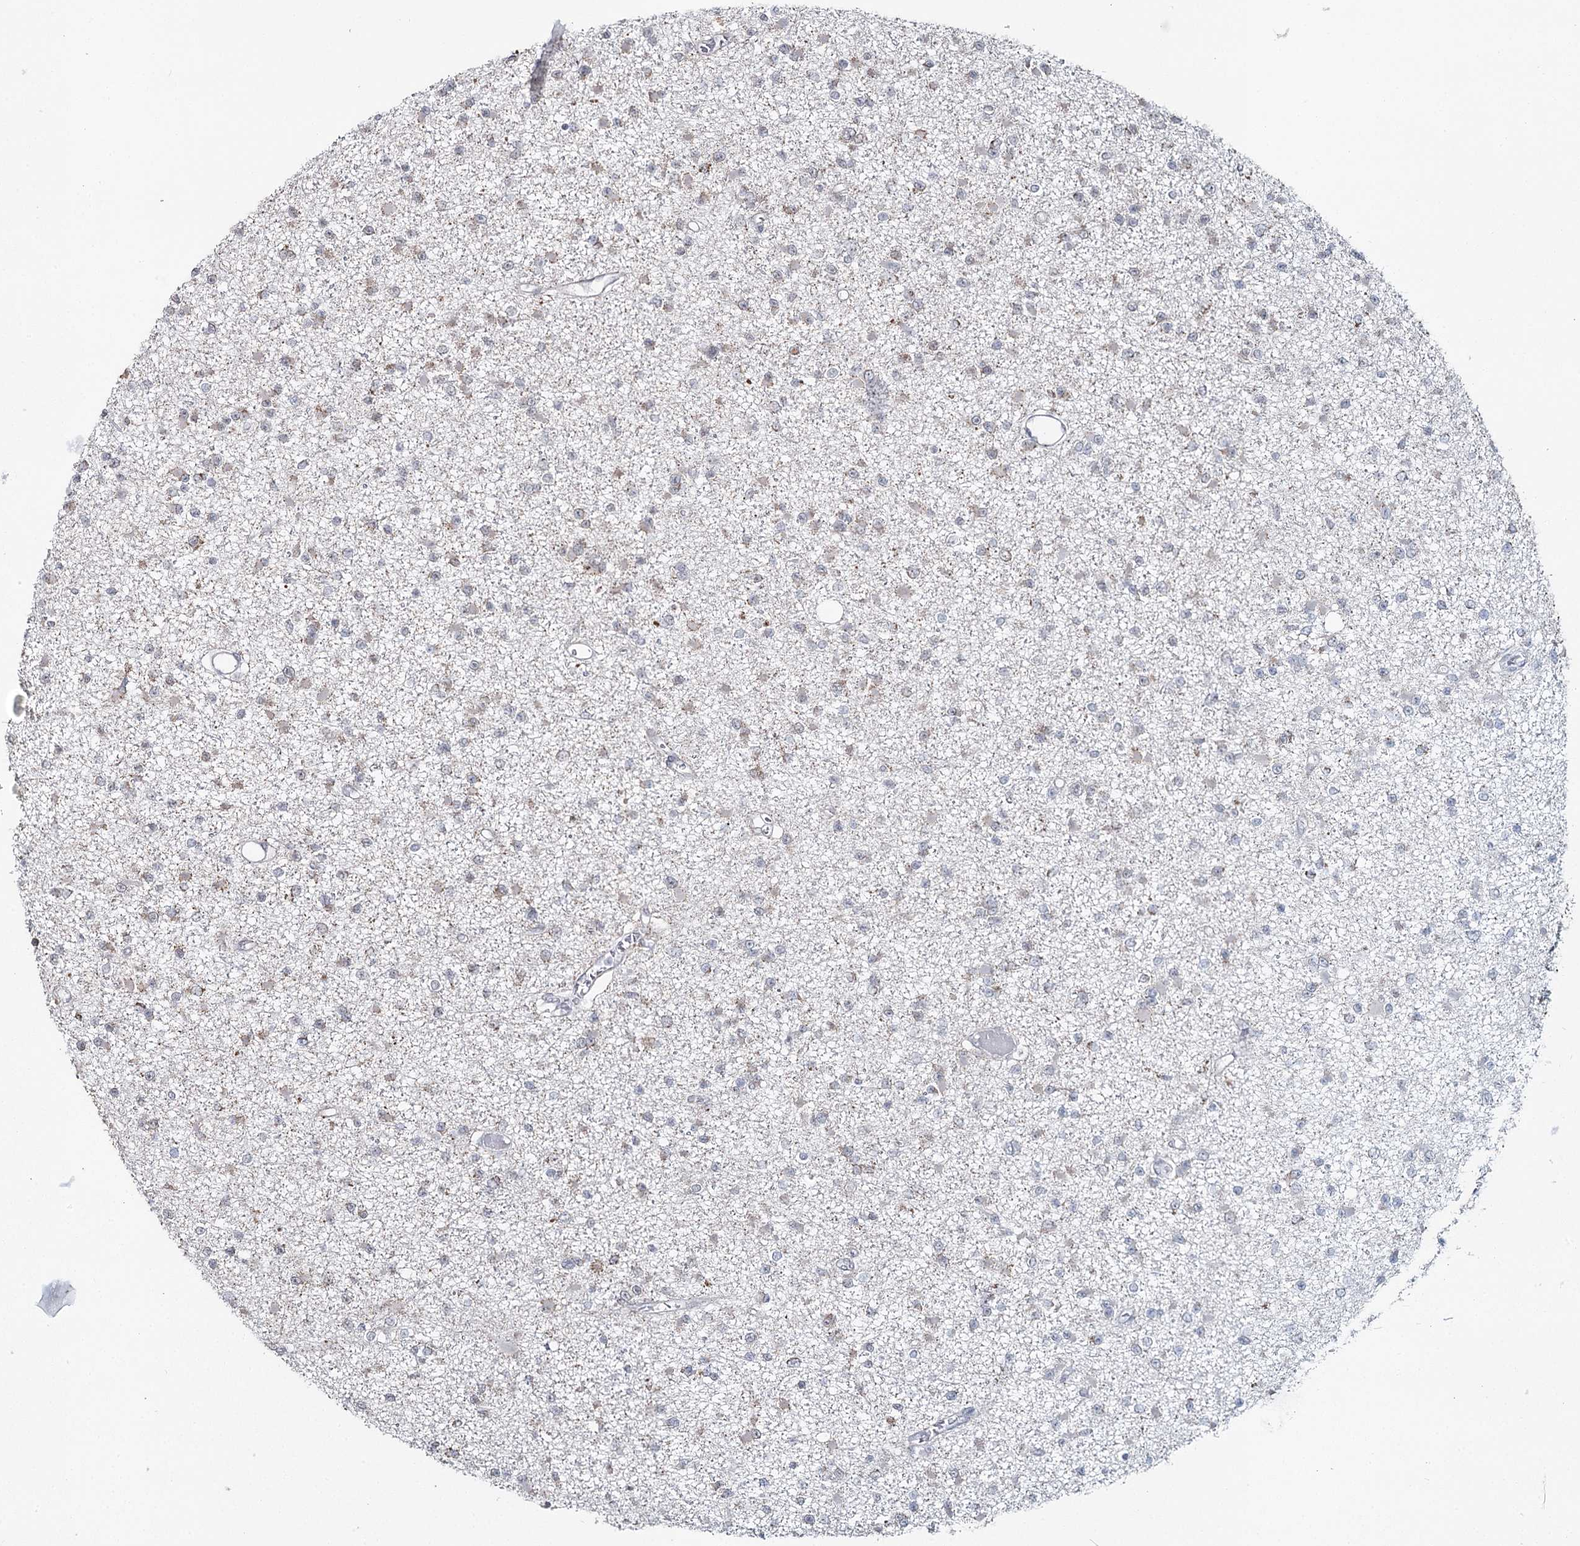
{"staining": {"intensity": "weak", "quantity": "<25%", "location": "cytoplasmic/membranous"}, "tissue": "glioma", "cell_type": "Tumor cells", "image_type": "cancer", "snomed": [{"axis": "morphology", "description": "Glioma, malignant, Low grade"}, {"axis": "topography", "description": "Brain"}], "caption": "Micrograph shows no protein staining in tumor cells of glioma tissue.", "gene": "PDHX", "patient": {"sex": "female", "age": 22}}